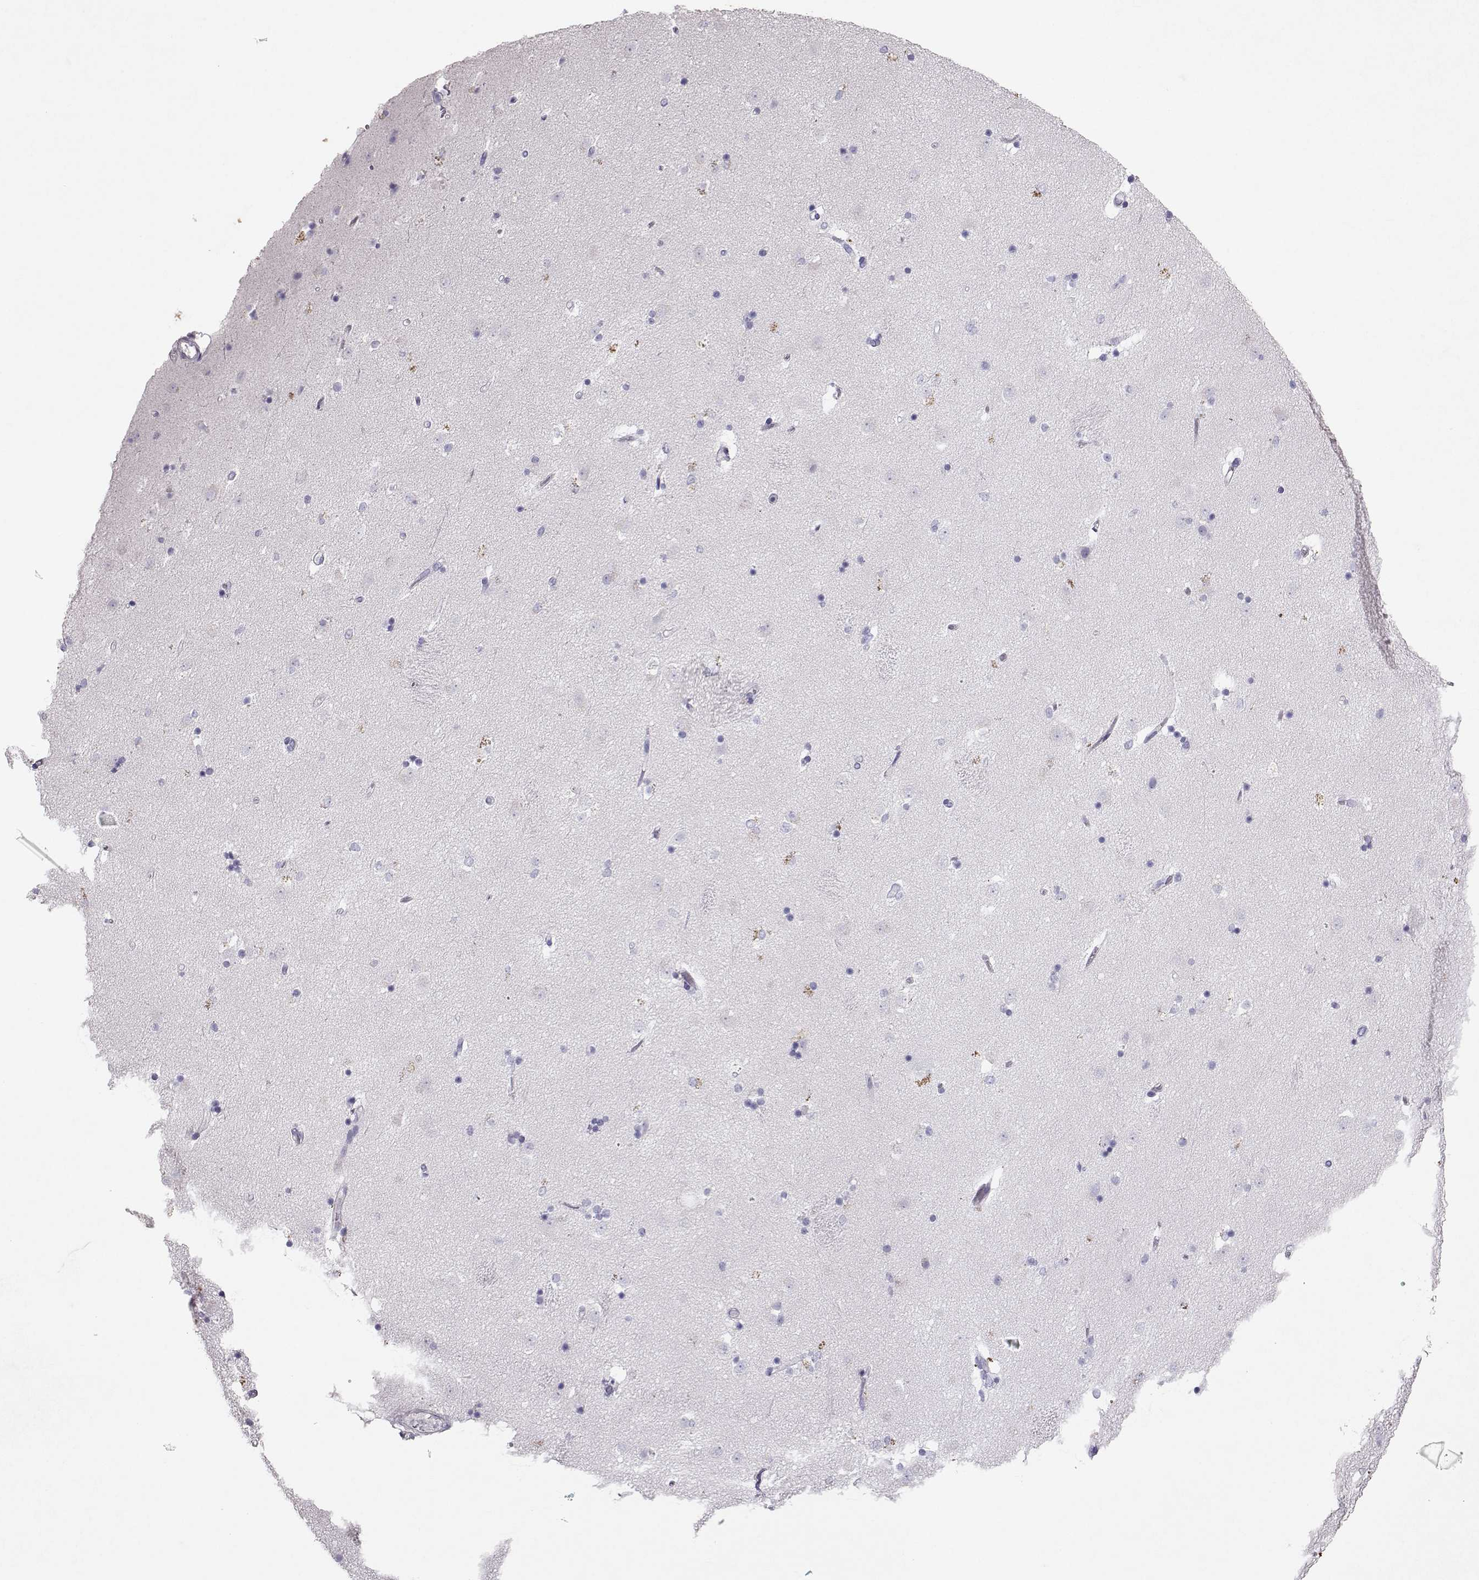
{"staining": {"intensity": "negative", "quantity": "none", "location": "none"}, "tissue": "caudate", "cell_type": "Glial cells", "image_type": "normal", "snomed": [{"axis": "morphology", "description": "Normal tissue, NOS"}, {"axis": "topography", "description": "Lateral ventricle wall"}], "caption": "Protein analysis of benign caudate reveals no significant positivity in glial cells. (Immunohistochemistry, brightfield microscopy, high magnification).", "gene": "RD3", "patient": {"sex": "male", "age": 51}}